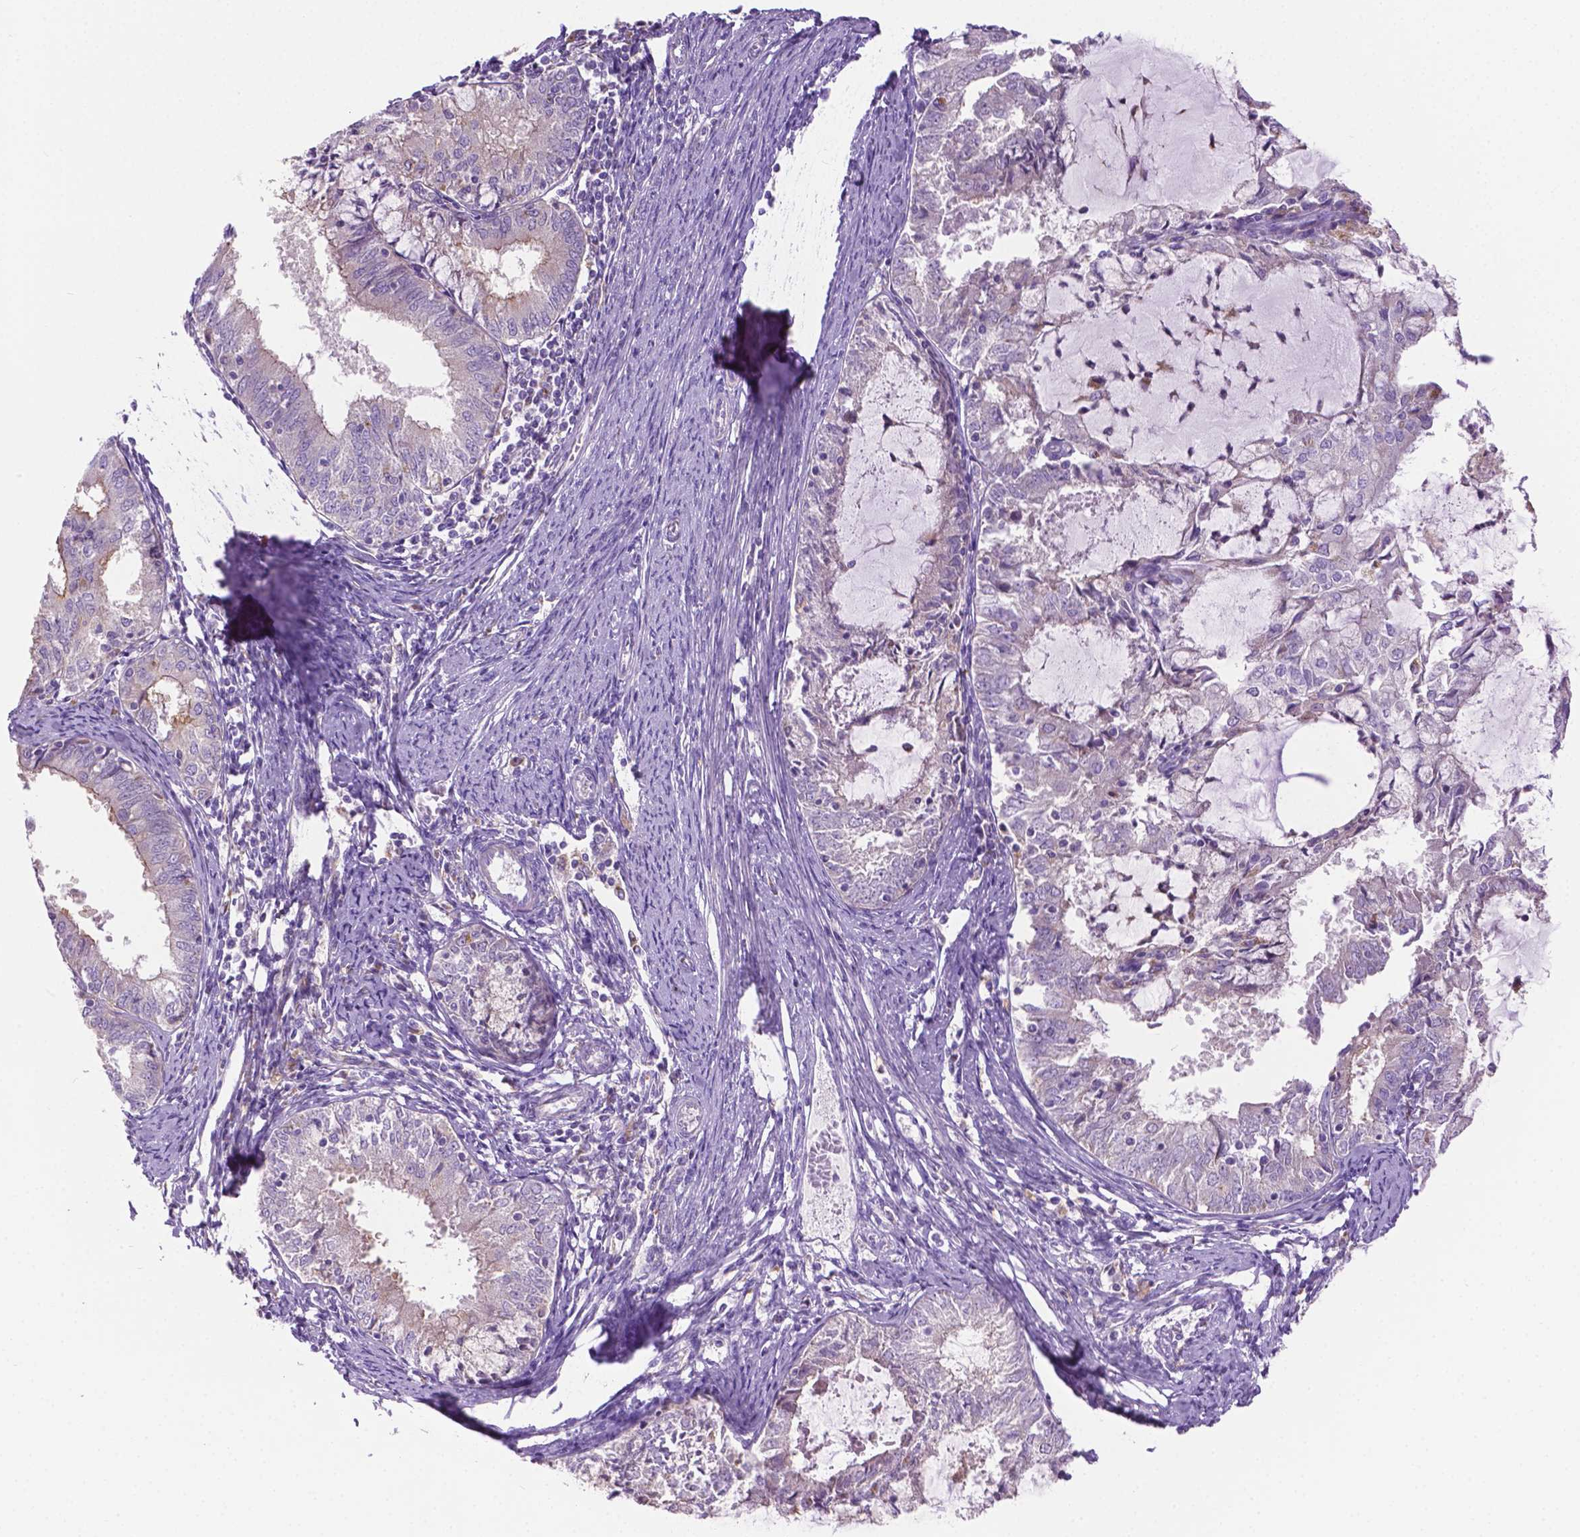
{"staining": {"intensity": "negative", "quantity": "none", "location": "none"}, "tissue": "endometrial cancer", "cell_type": "Tumor cells", "image_type": "cancer", "snomed": [{"axis": "morphology", "description": "Adenocarcinoma, NOS"}, {"axis": "topography", "description": "Endometrium"}], "caption": "High magnification brightfield microscopy of adenocarcinoma (endometrial) stained with DAB (3,3'-diaminobenzidine) (brown) and counterstained with hematoxylin (blue): tumor cells show no significant expression.", "gene": "CDH7", "patient": {"sex": "female", "age": 57}}